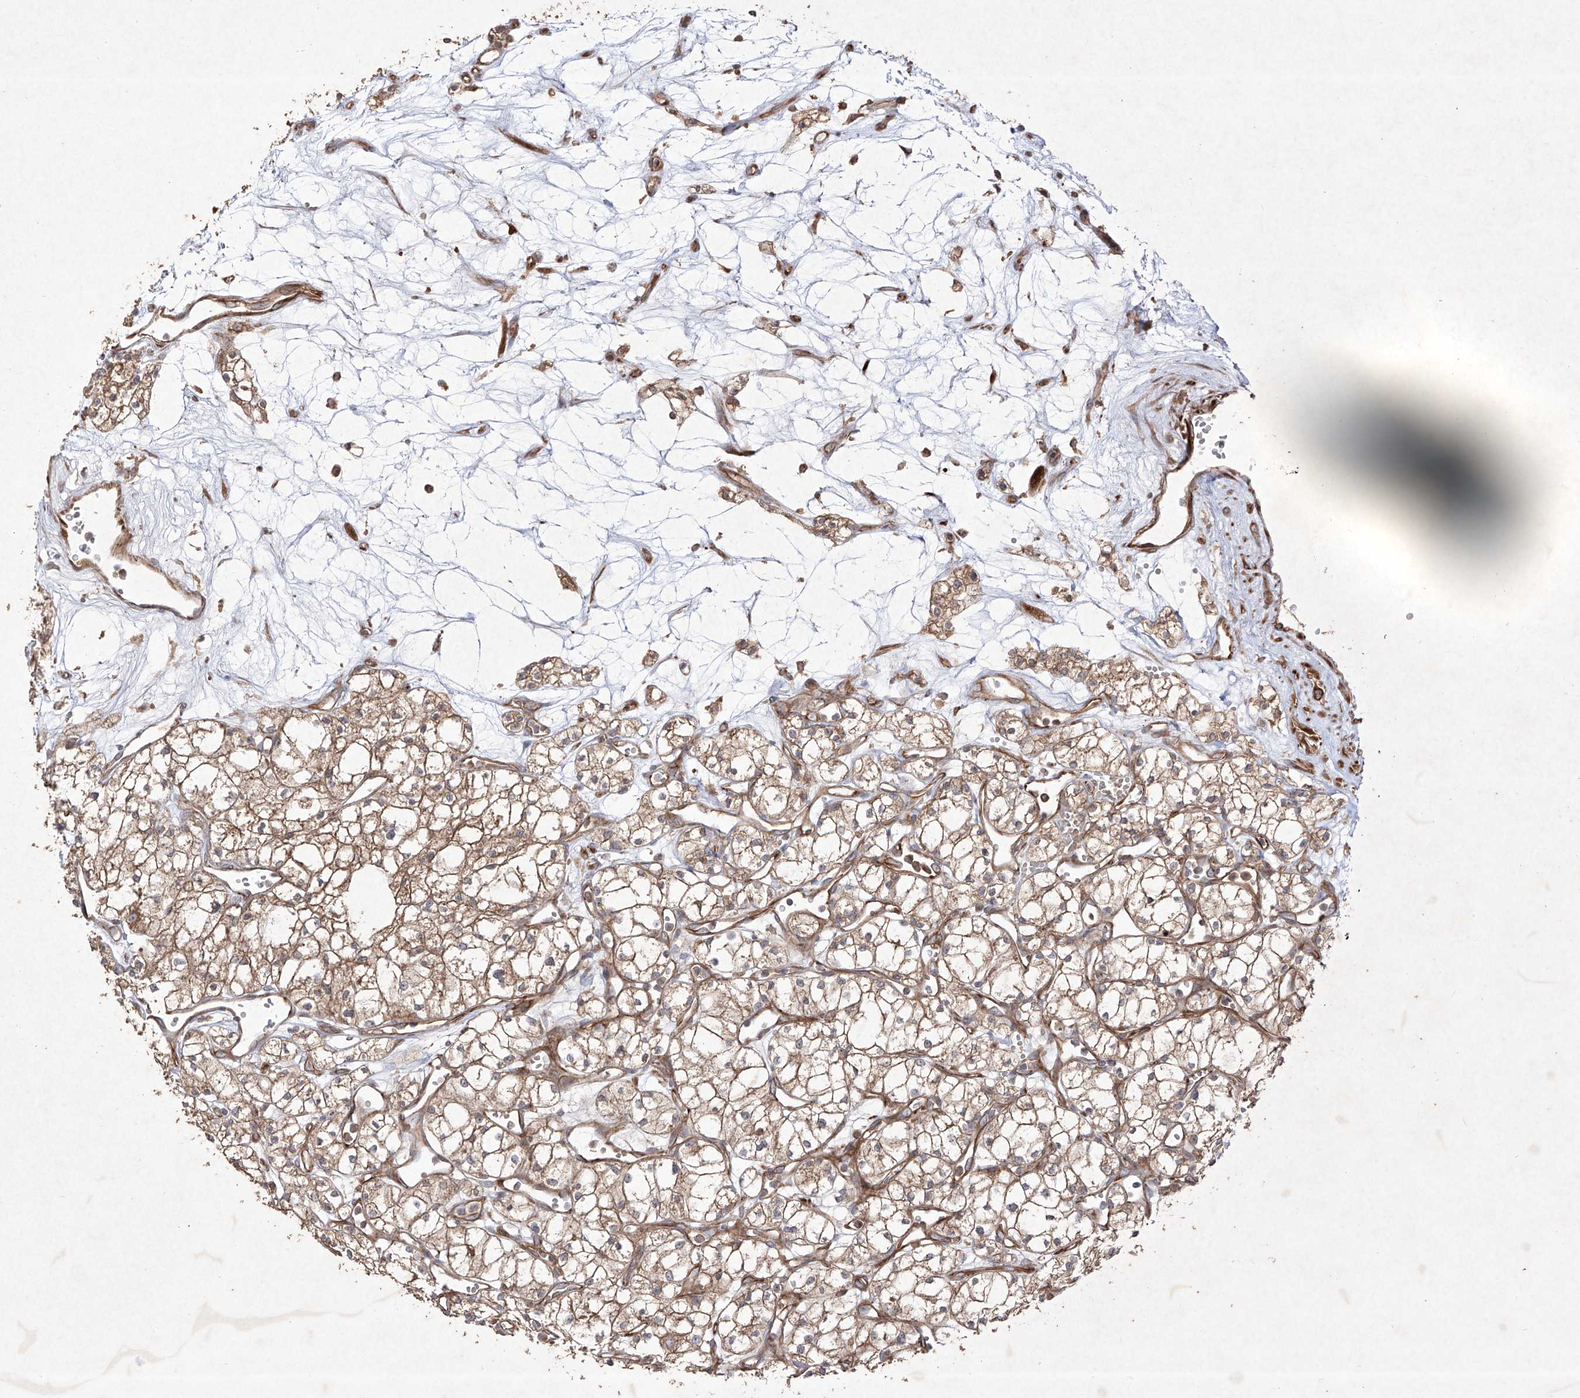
{"staining": {"intensity": "moderate", "quantity": ">75%", "location": "cytoplasmic/membranous"}, "tissue": "renal cancer", "cell_type": "Tumor cells", "image_type": "cancer", "snomed": [{"axis": "morphology", "description": "Adenocarcinoma, NOS"}, {"axis": "topography", "description": "Kidney"}], "caption": "IHC of renal cancer reveals medium levels of moderate cytoplasmic/membranous positivity in about >75% of tumor cells. The protein is shown in brown color, while the nuclei are stained blue.", "gene": "YKT6", "patient": {"sex": "male", "age": 59}}